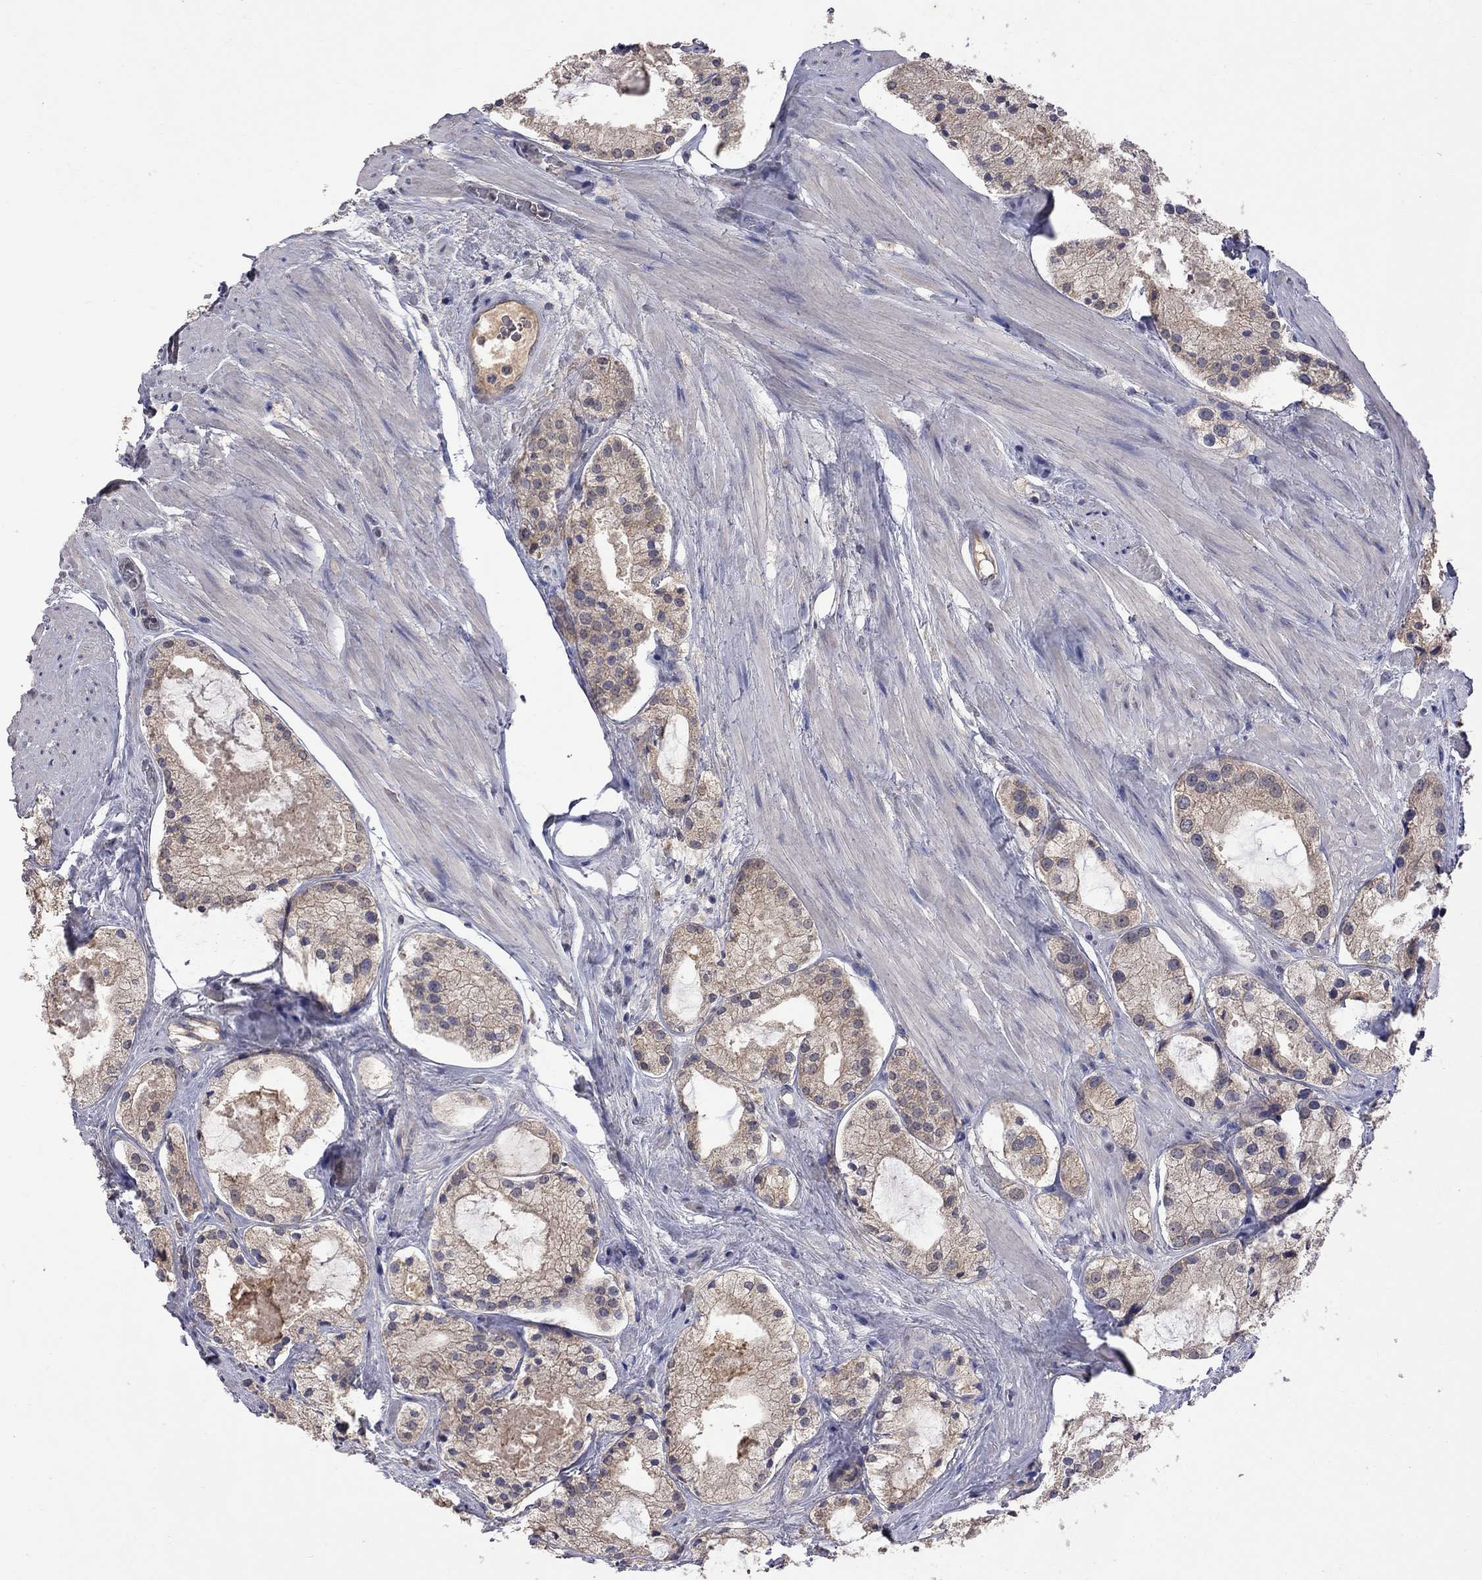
{"staining": {"intensity": "weak", "quantity": ">75%", "location": "cytoplasmic/membranous"}, "tissue": "prostate cancer", "cell_type": "Tumor cells", "image_type": "cancer", "snomed": [{"axis": "morphology", "description": "Adenocarcinoma, NOS"}, {"axis": "morphology", "description": "Adenocarcinoma, High grade"}, {"axis": "topography", "description": "Prostate"}], "caption": "Prostate adenocarcinoma stained with a brown dye displays weak cytoplasmic/membranous positive expression in about >75% of tumor cells.", "gene": "HTR6", "patient": {"sex": "male", "age": 64}}